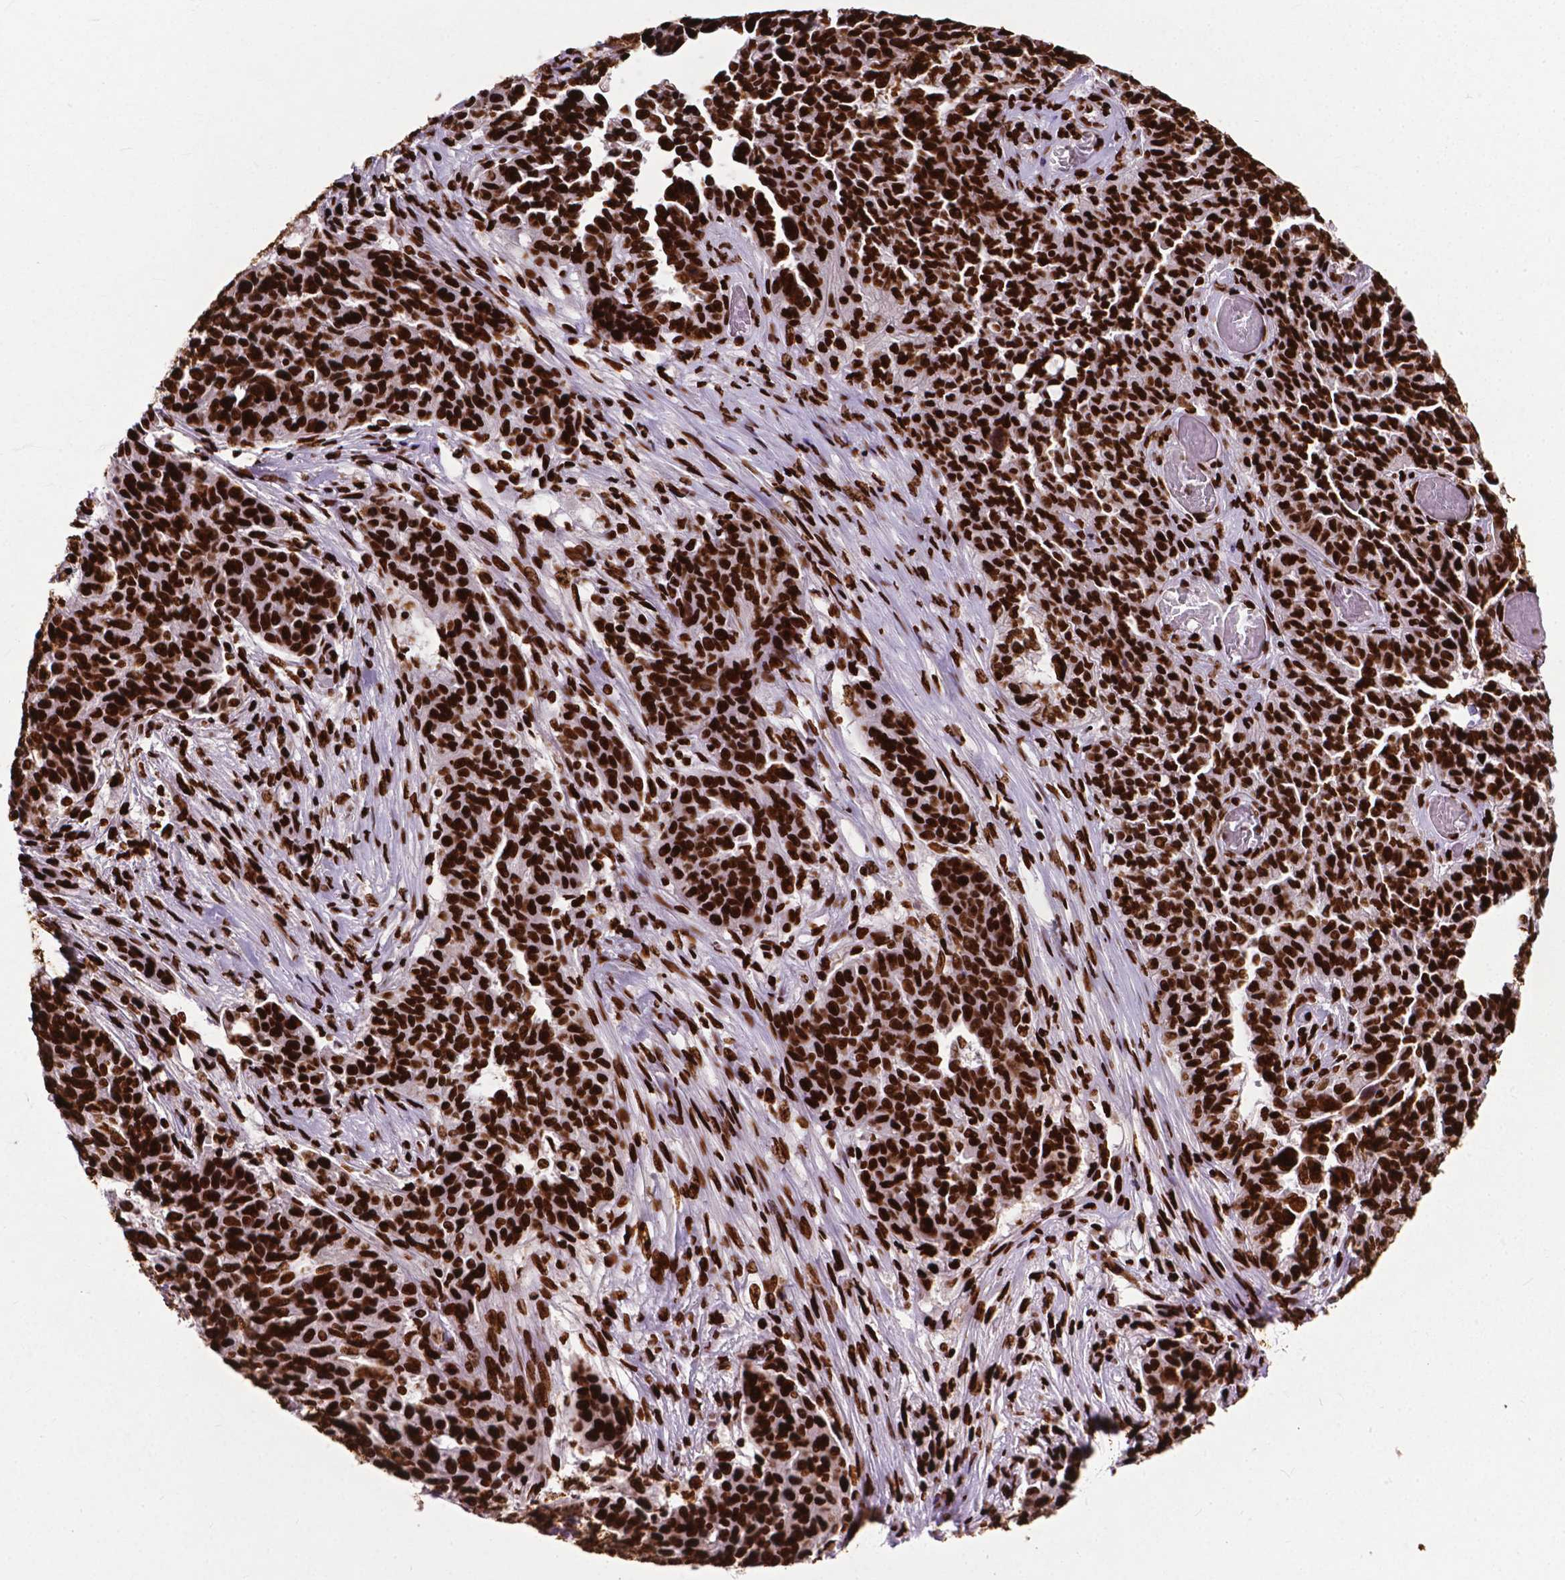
{"staining": {"intensity": "strong", "quantity": ">75%", "location": "nuclear"}, "tissue": "ovarian cancer", "cell_type": "Tumor cells", "image_type": "cancer", "snomed": [{"axis": "morphology", "description": "Cystadenocarcinoma, serous, NOS"}, {"axis": "topography", "description": "Ovary"}], "caption": "Strong nuclear positivity for a protein is seen in about >75% of tumor cells of ovarian cancer using IHC.", "gene": "SMIM5", "patient": {"sex": "female", "age": 67}}